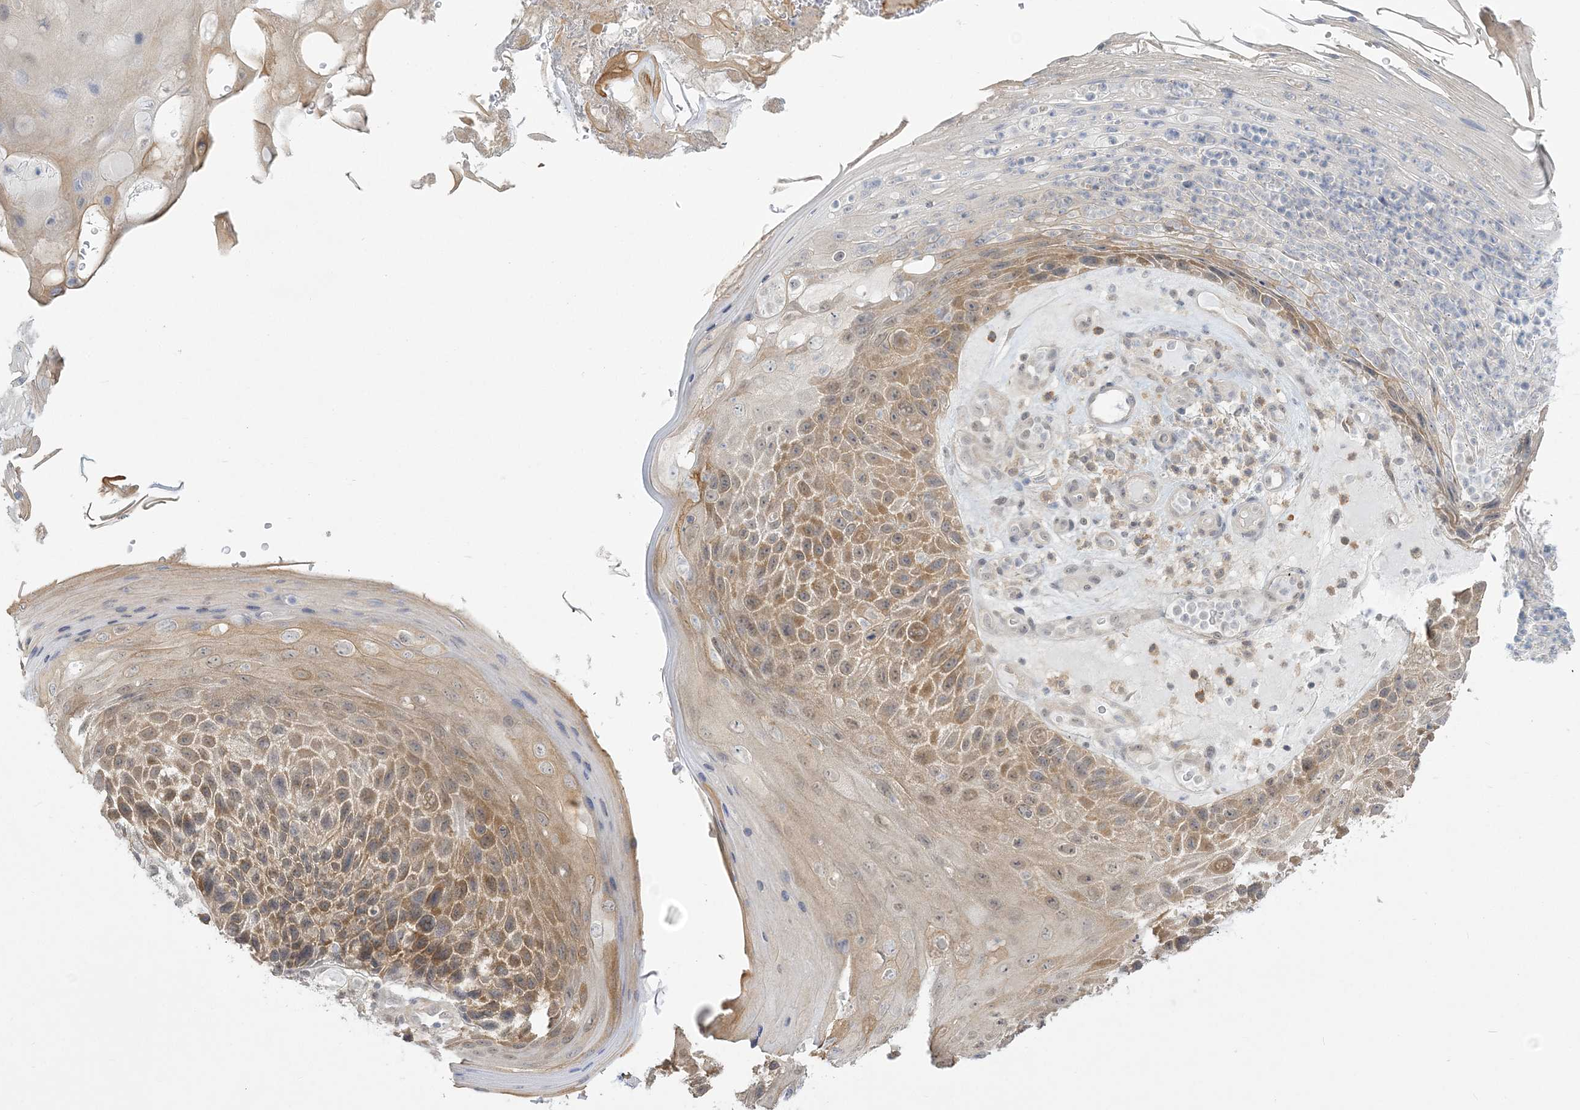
{"staining": {"intensity": "moderate", "quantity": ">75%", "location": "cytoplasmic/membranous"}, "tissue": "skin cancer", "cell_type": "Tumor cells", "image_type": "cancer", "snomed": [{"axis": "morphology", "description": "Squamous cell carcinoma, NOS"}, {"axis": "topography", "description": "Skin"}], "caption": "Protein staining shows moderate cytoplasmic/membranous expression in about >75% of tumor cells in squamous cell carcinoma (skin). Using DAB (3,3'-diaminobenzidine) (brown) and hematoxylin (blue) stains, captured at high magnification using brightfield microscopy.", "gene": "ANKS1A", "patient": {"sex": "female", "age": 88}}